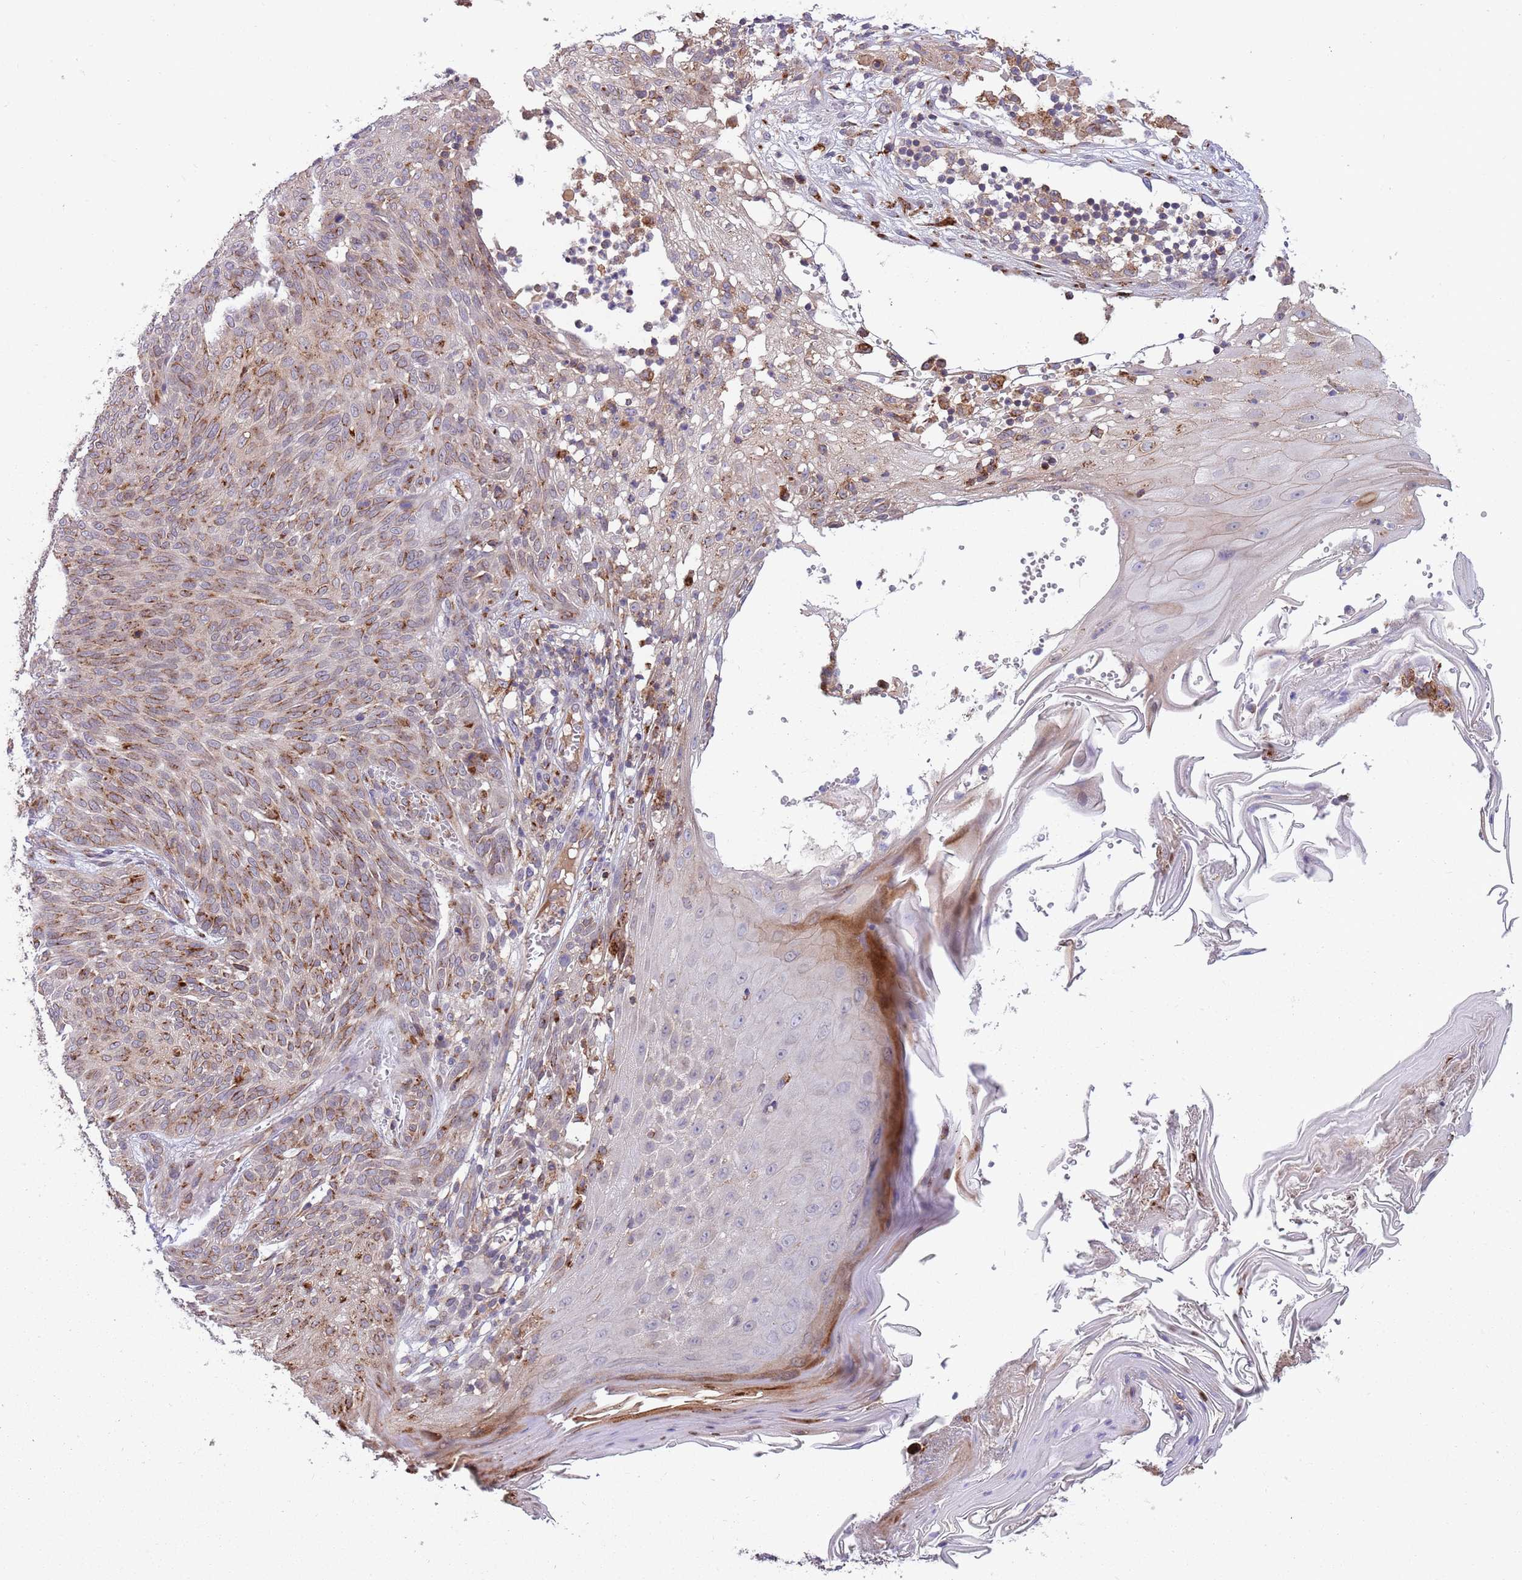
{"staining": {"intensity": "strong", "quantity": "25%-75%", "location": "cytoplasmic/membranous"}, "tissue": "skin cancer", "cell_type": "Tumor cells", "image_type": "cancer", "snomed": [{"axis": "morphology", "description": "Basal cell carcinoma"}, {"axis": "topography", "description": "Skin"}], "caption": "Skin basal cell carcinoma was stained to show a protein in brown. There is high levels of strong cytoplasmic/membranous positivity in approximately 25%-75% of tumor cells. The staining is performed using DAB brown chromogen to label protein expression. The nuclei are counter-stained blue using hematoxylin.", "gene": "BTBD7", "patient": {"sex": "female", "age": 86}}